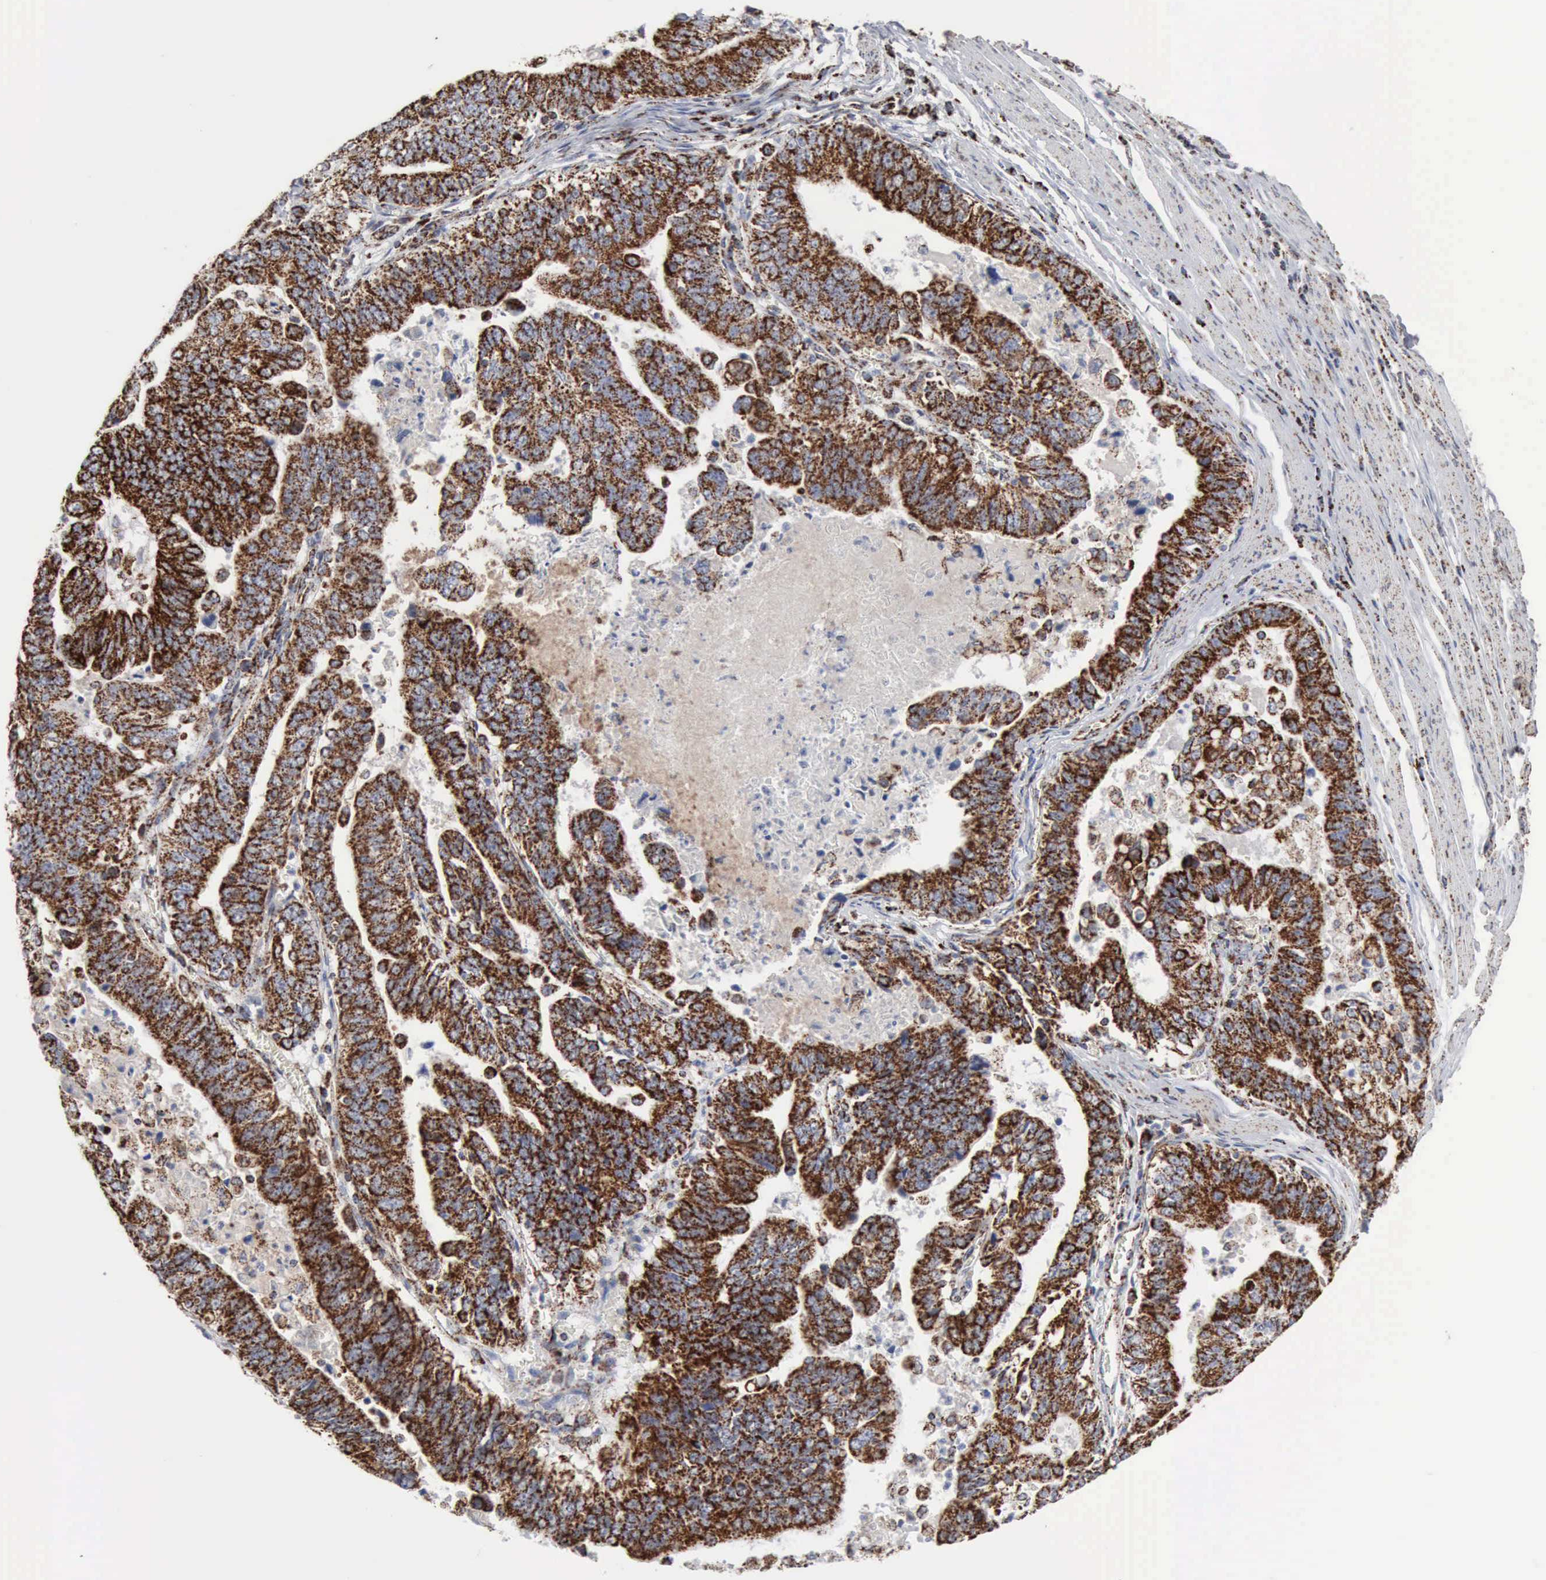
{"staining": {"intensity": "strong", "quantity": ">75%", "location": "cytoplasmic/membranous"}, "tissue": "stomach cancer", "cell_type": "Tumor cells", "image_type": "cancer", "snomed": [{"axis": "morphology", "description": "Adenocarcinoma, NOS"}, {"axis": "topography", "description": "Stomach, upper"}], "caption": "Immunohistochemistry histopathology image of neoplastic tissue: stomach cancer stained using immunohistochemistry exhibits high levels of strong protein expression localized specifically in the cytoplasmic/membranous of tumor cells, appearing as a cytoplasmic/membranous brown color.", "gene": "ACO2", "patient": {"sex": "female", "age": 50}}